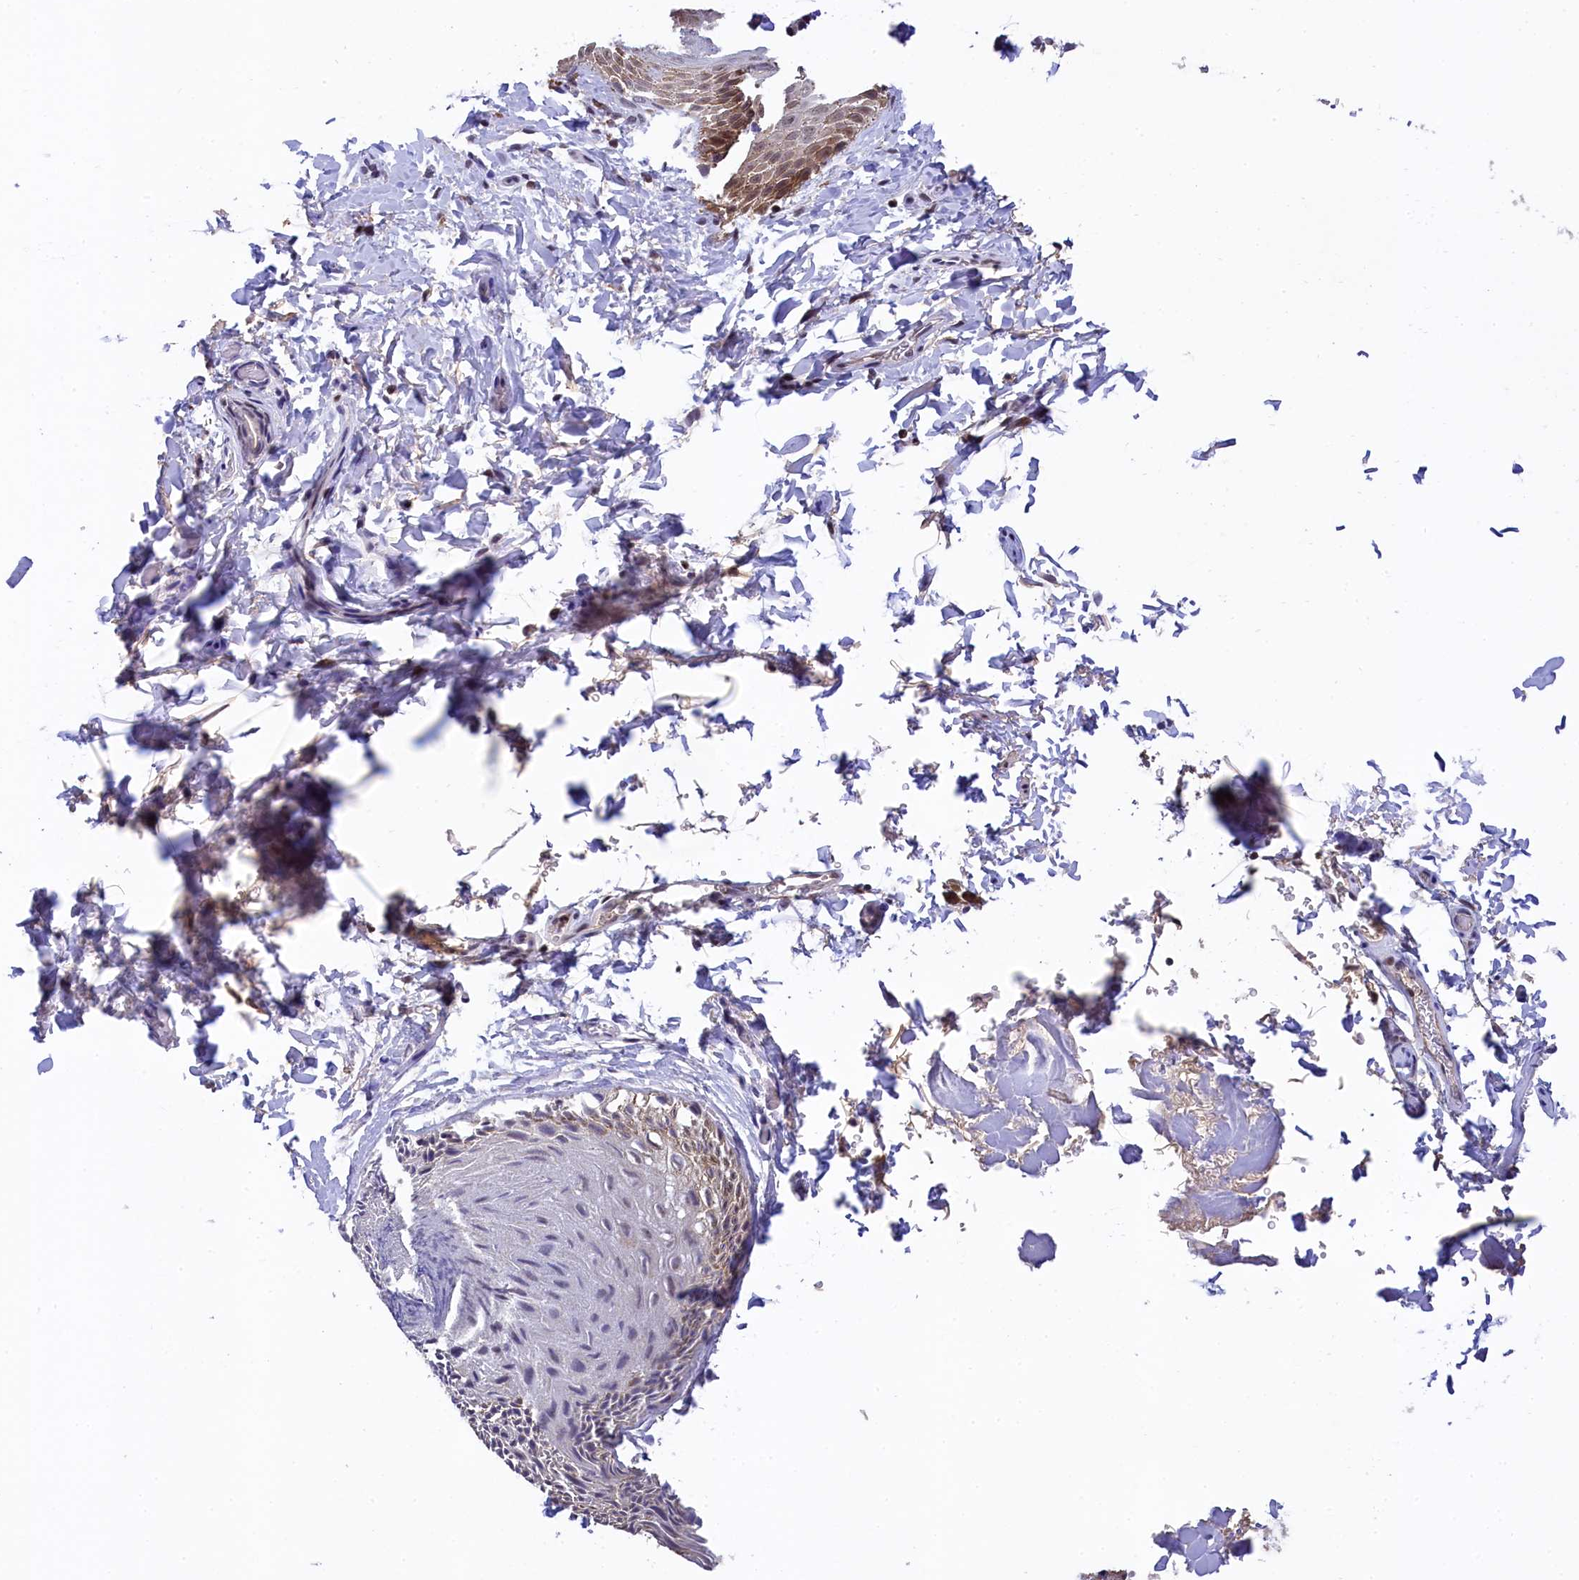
{"staining": {"intensity": "moderate", "quantity": "<25%", "location": "cytoplasmic/membranous"}, "tissue": "skin", "cell_type": "Epidermal cells", "image_type": "normal", "snomed": [{"axis": "morphology", "description": "Normal tissue, NOS"}, {"axis": "topography", "description": "Anal"}], "caption": "The image displays staining of normal skin, revealing moderate cytoplasmic/membranous protein positivity (brown color) within epidermal cells.", "gene": "HECTD4", "patient": {"sex": "male", "age": 44}}